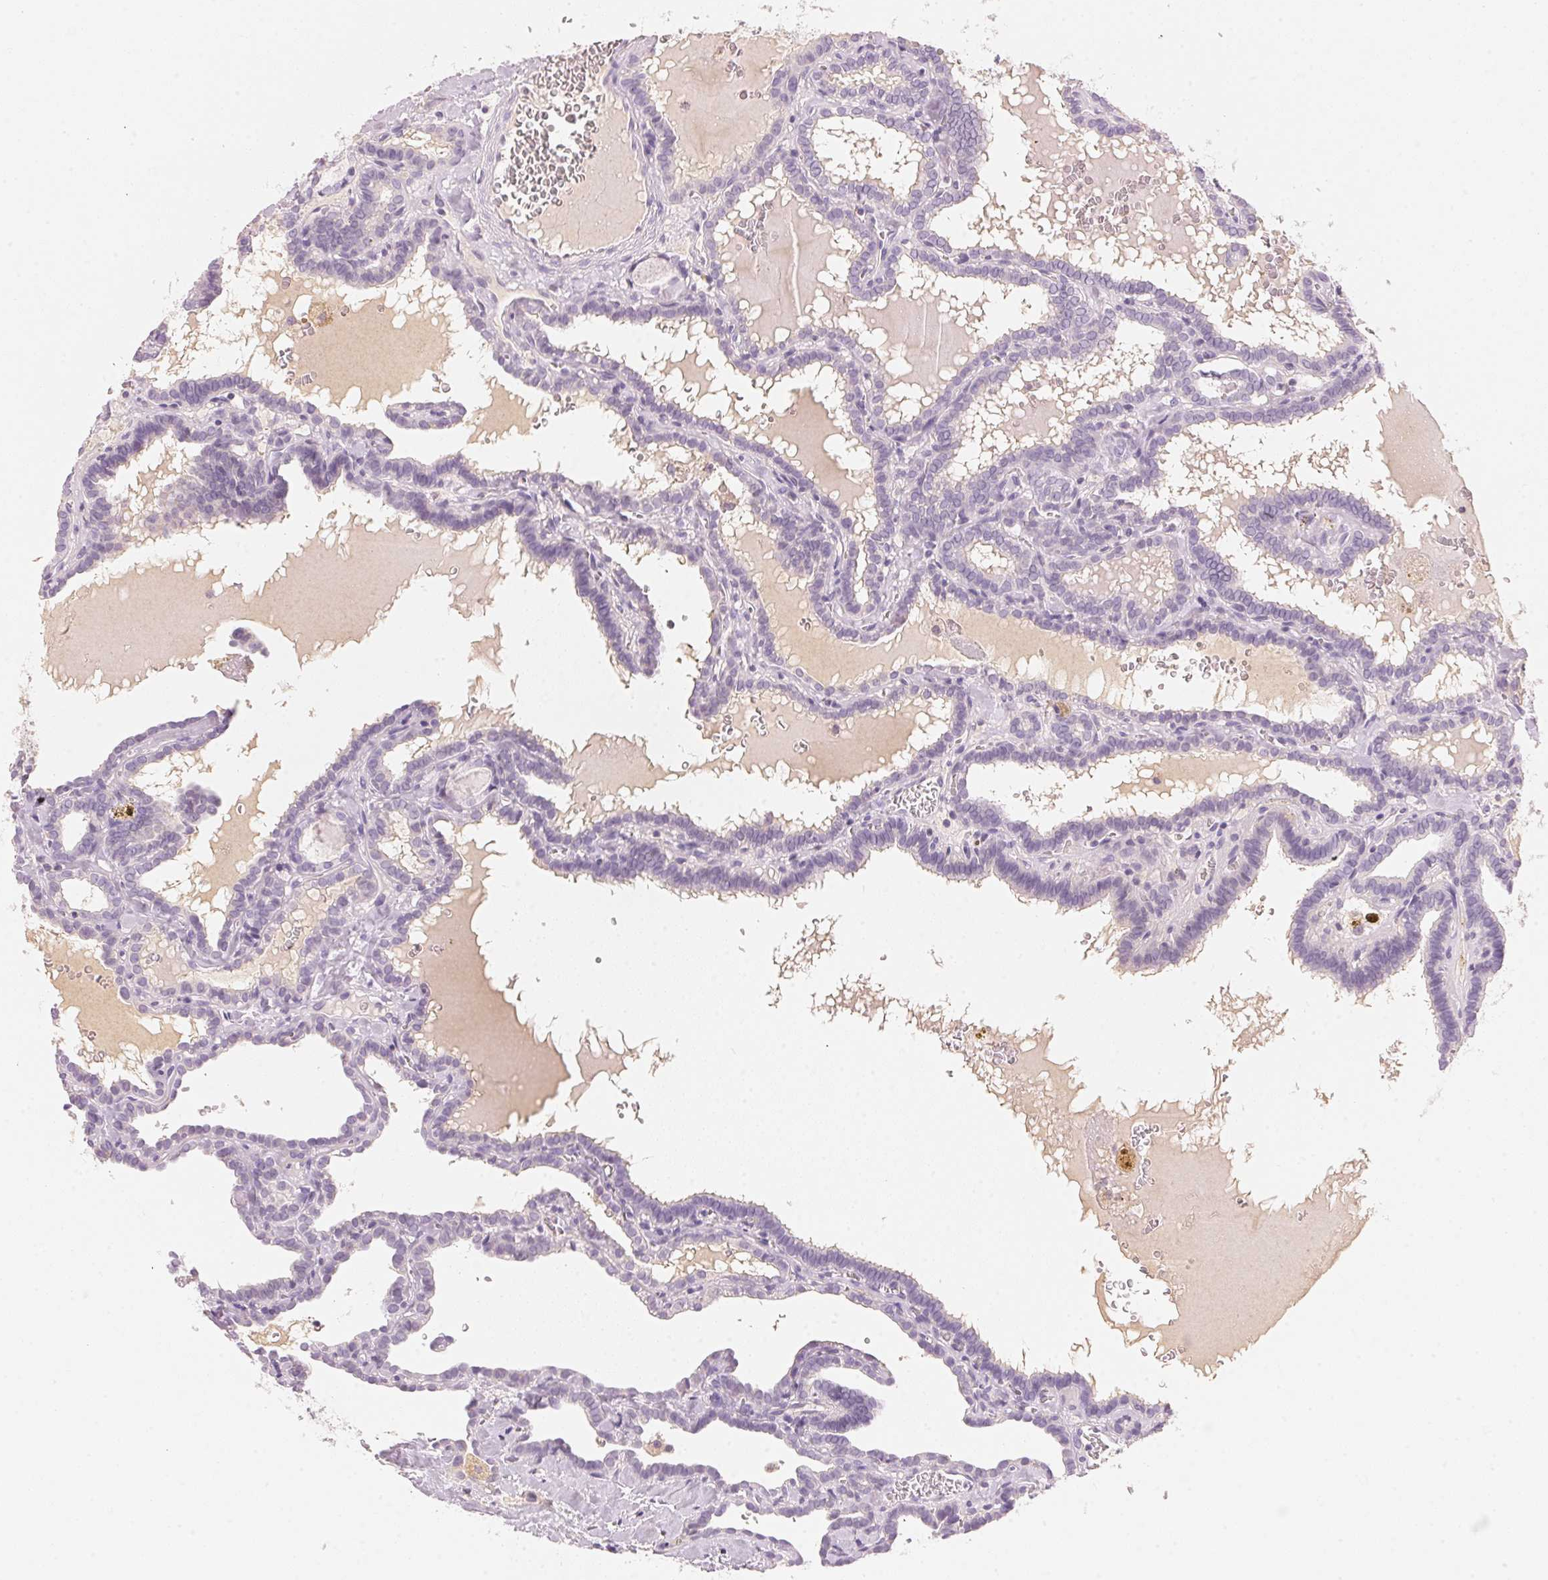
{"staining": {"intensity": "negative", "quantity": "none", "location": "none"}, "tissue": "thyroid cancer", "cell_type": "Tumor cells", "image_type": "cancer", "snomed": [{"axis": "morphology", "description": "Papillary adenocarcinoma, NOS"}, {"axis": "topography", "description": "Thyroid gland"}], "caption": "DAB immunohistochemical staining of thyroid cancer (papillary adenocarcinoma) reveals no significant positivity in tumor cells.", "gene": "HOXB13", "patient": {"sex": "female", "age": 39}}